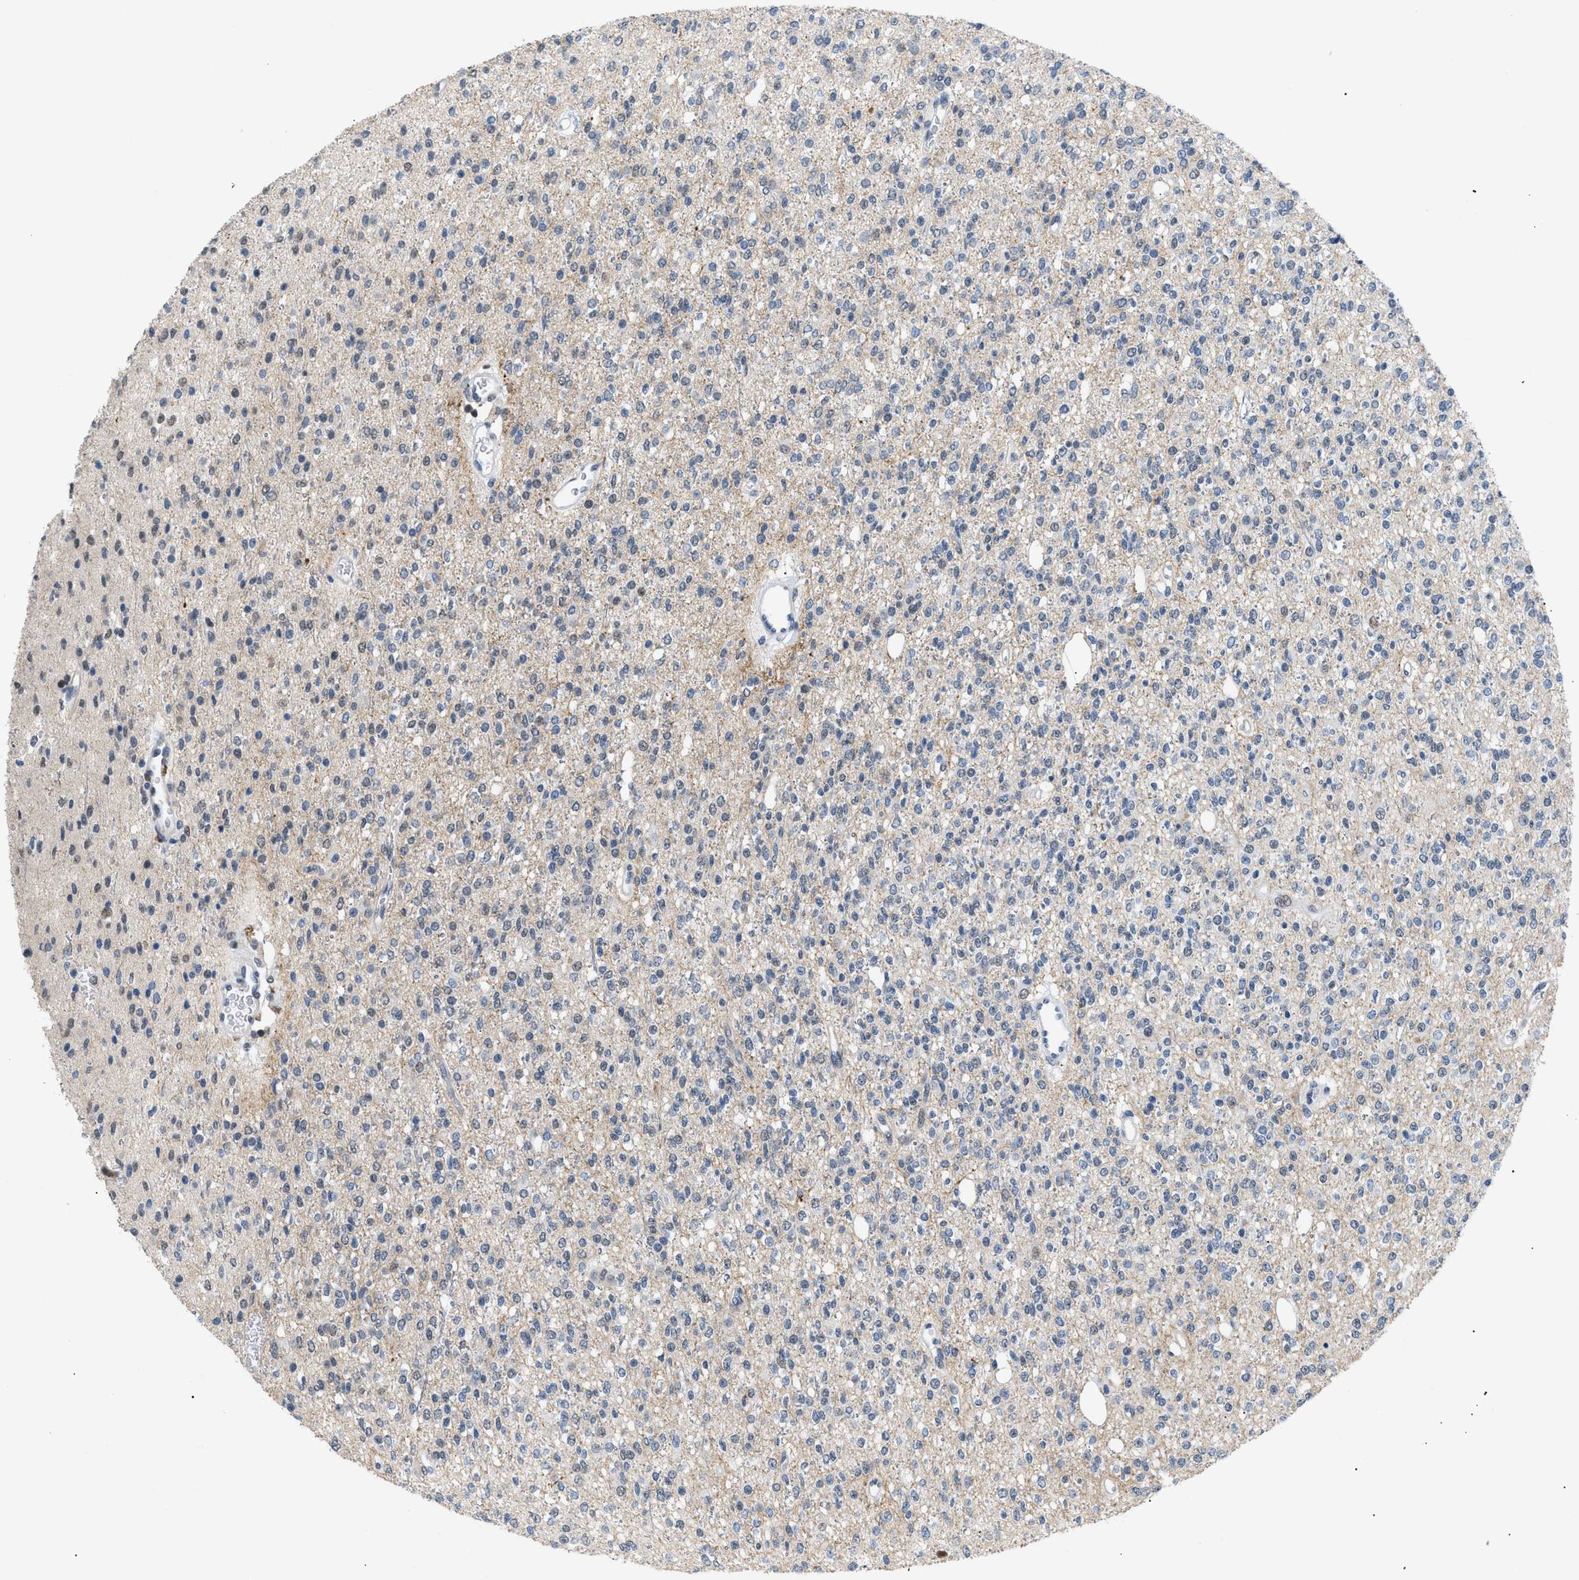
{"staining": {"intensity": "negative", "quantity": "none", "location": "none"}, "tissue": "glioma", "cell_type": "Tumor cells", "image_type": "cancer", "snomed": [{"axis": "morphology", "description": "Glioma, malignant, High grade"}, {"axis": "topography", "description": "Brain"}], "caption": "Human glioma stained for a protein using IHC demonstrates no positivity in tumor cells.", "gene": "KCNC3", "patient": {"sex": "male", "age": 34}}